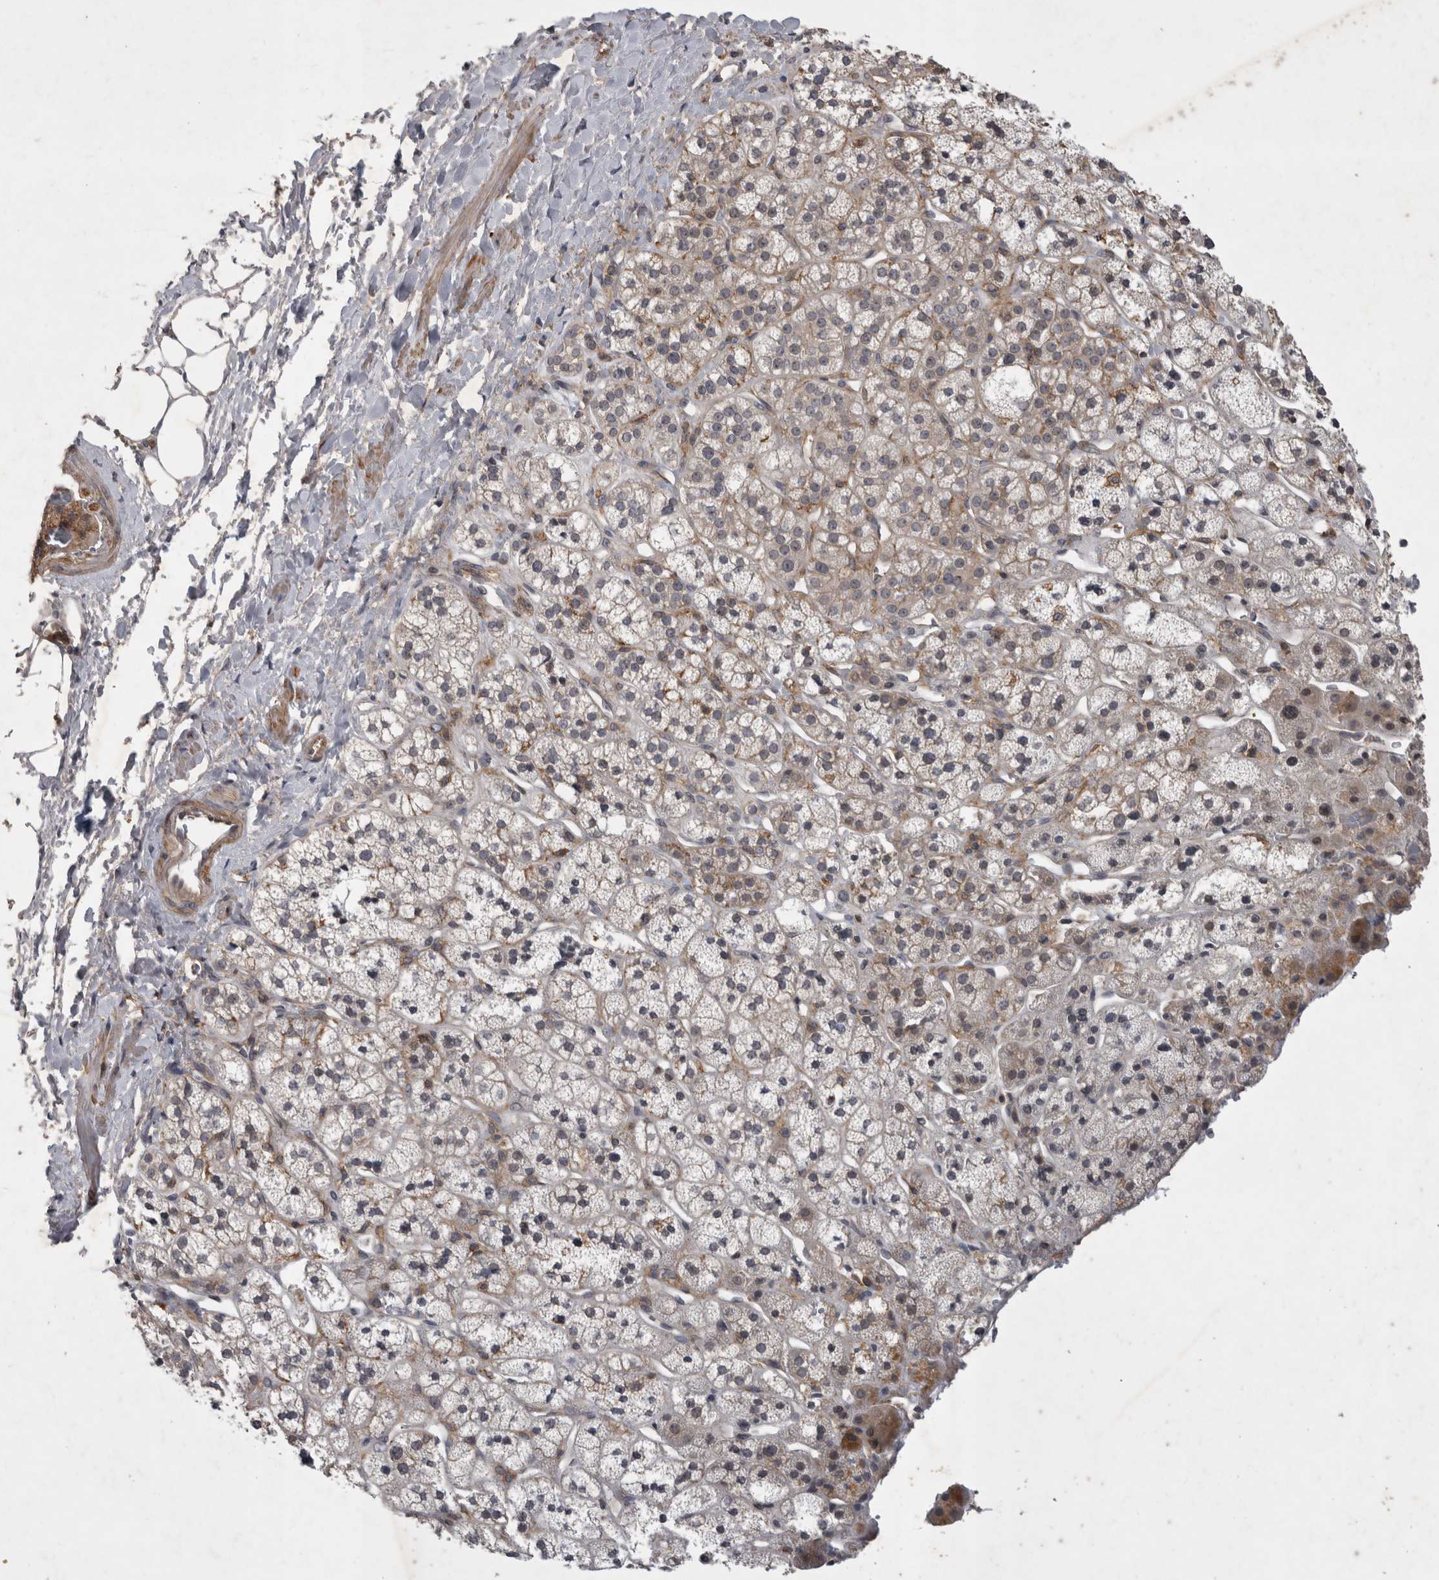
{"staining": {"intensity": "weak", "quantity": "25%-75%", "location": "cytoplasmic/membranous"}, "tissue": "adrenal gland", "cell_type": "Glandular cells", "image_type": "normal", "snomed": [{"axis": "morphology", "description": "Normal tissue, NOS"}, {"axis": "topography", "description": "Adrenal gland"}], "caption": "This photomicrograph reveals immunohistochemistry staining of normal human adrenal gland, with low weak cytoplasmic/membranous expression in about 25%-75% of glandular cells.", "gene": "SPATA48", "patient": {"sex": "male", "age": 56}}